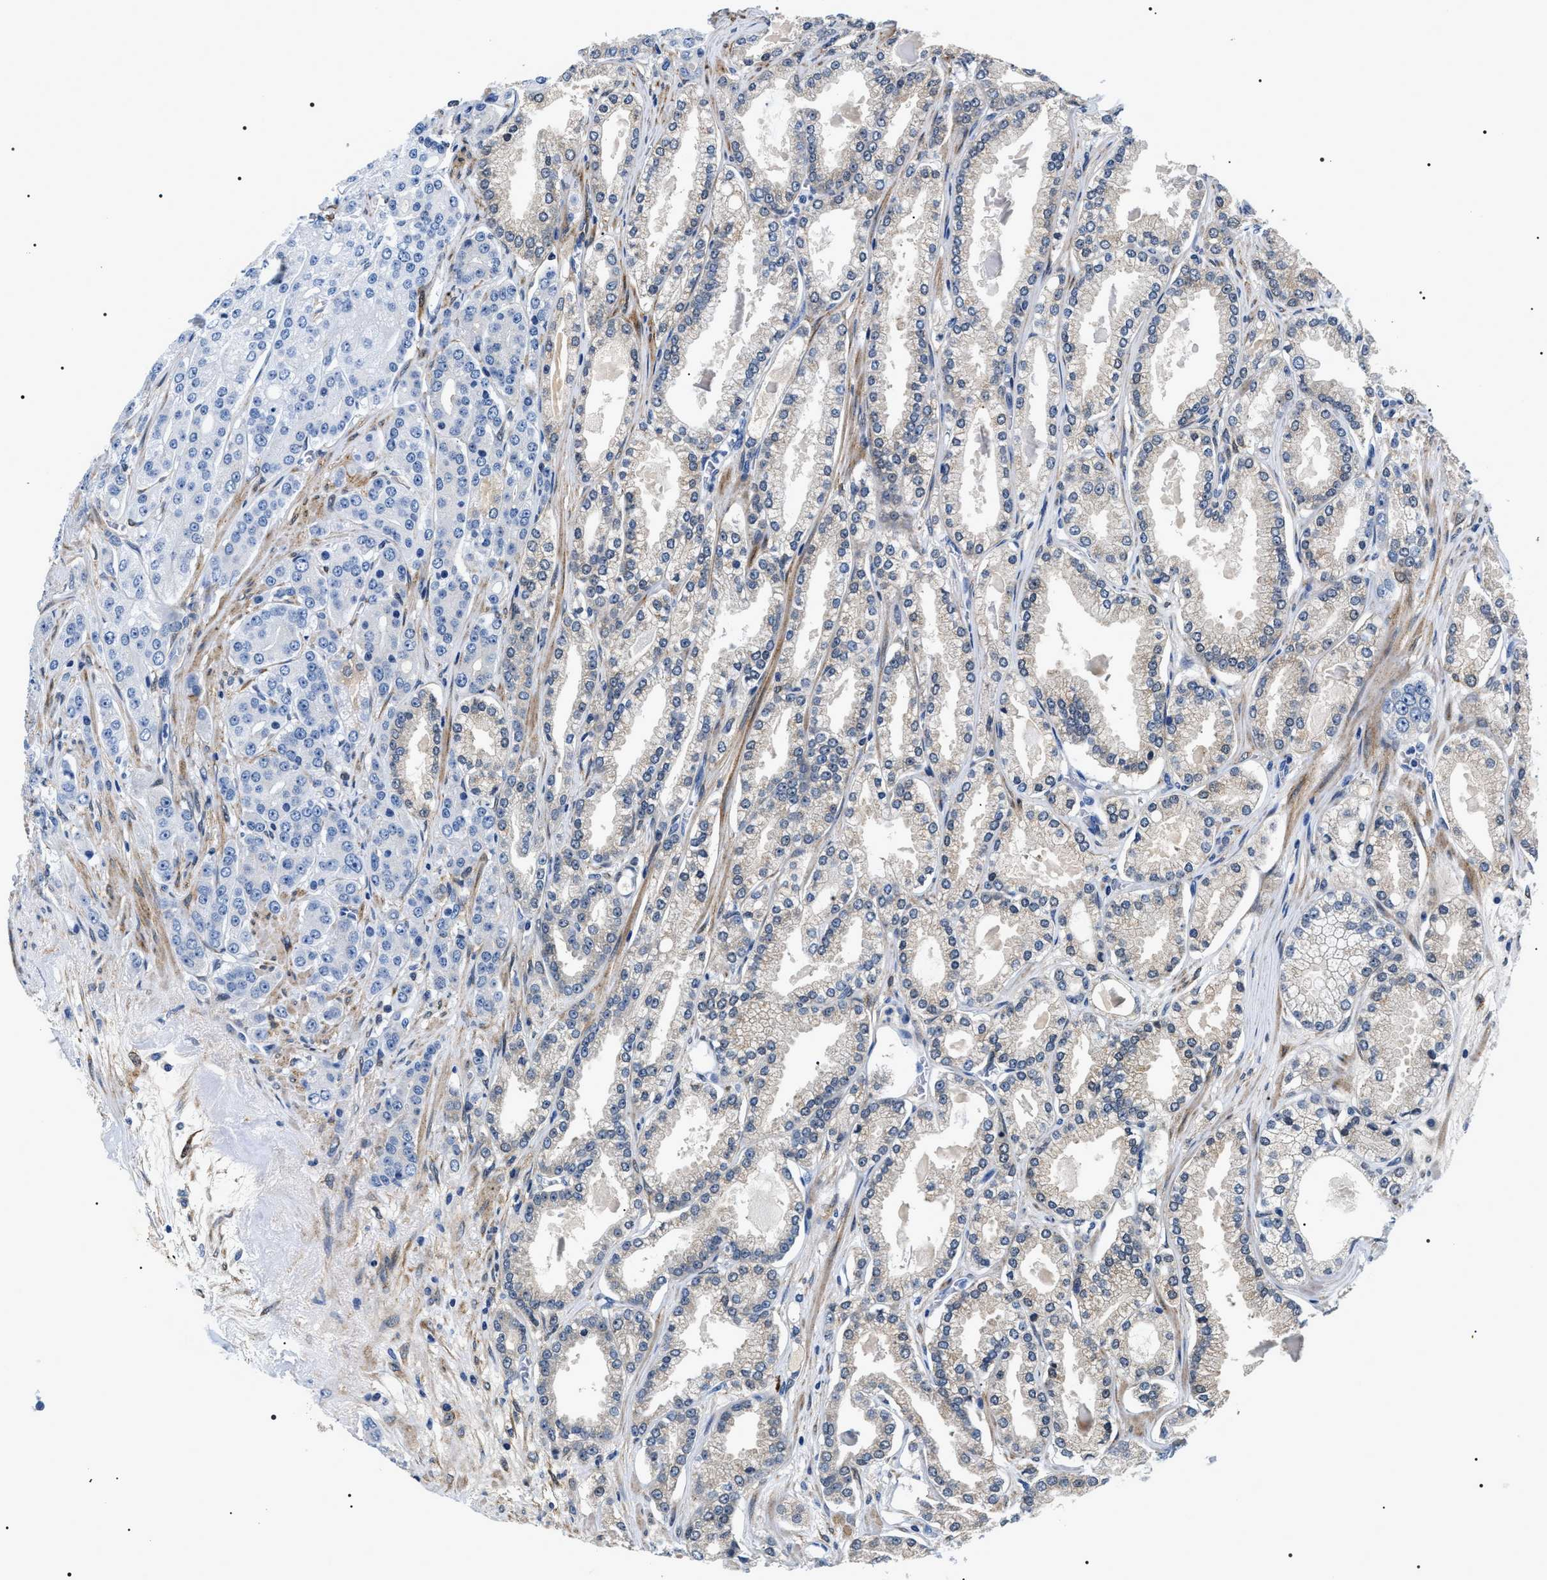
{"staining": {"intensity": "negative", "quantity": "none", "location": "none"}, "tissue": "prostate cancer", "cell_type": "Tumor cells", "image_type": "cancer", "snomed": [{"axis": "morphology", "description": "Adenocarcinoma, High grade"}, {"axis": "topography", "description": "Prostate"}], "caption": "Immunohistochemistry (IHC) of human prostate cancer (adenocarcinoma (high-grade)) exhibits no staining in tumor cells. (Stains: DAB (3,3'-diaminobenzidine) IHC with hematoxylin counter stain, Microscopy: brightfield microscopy at high magnification).", "gene": "BAG2", "patient": {"sex": "male", "age": 71}}